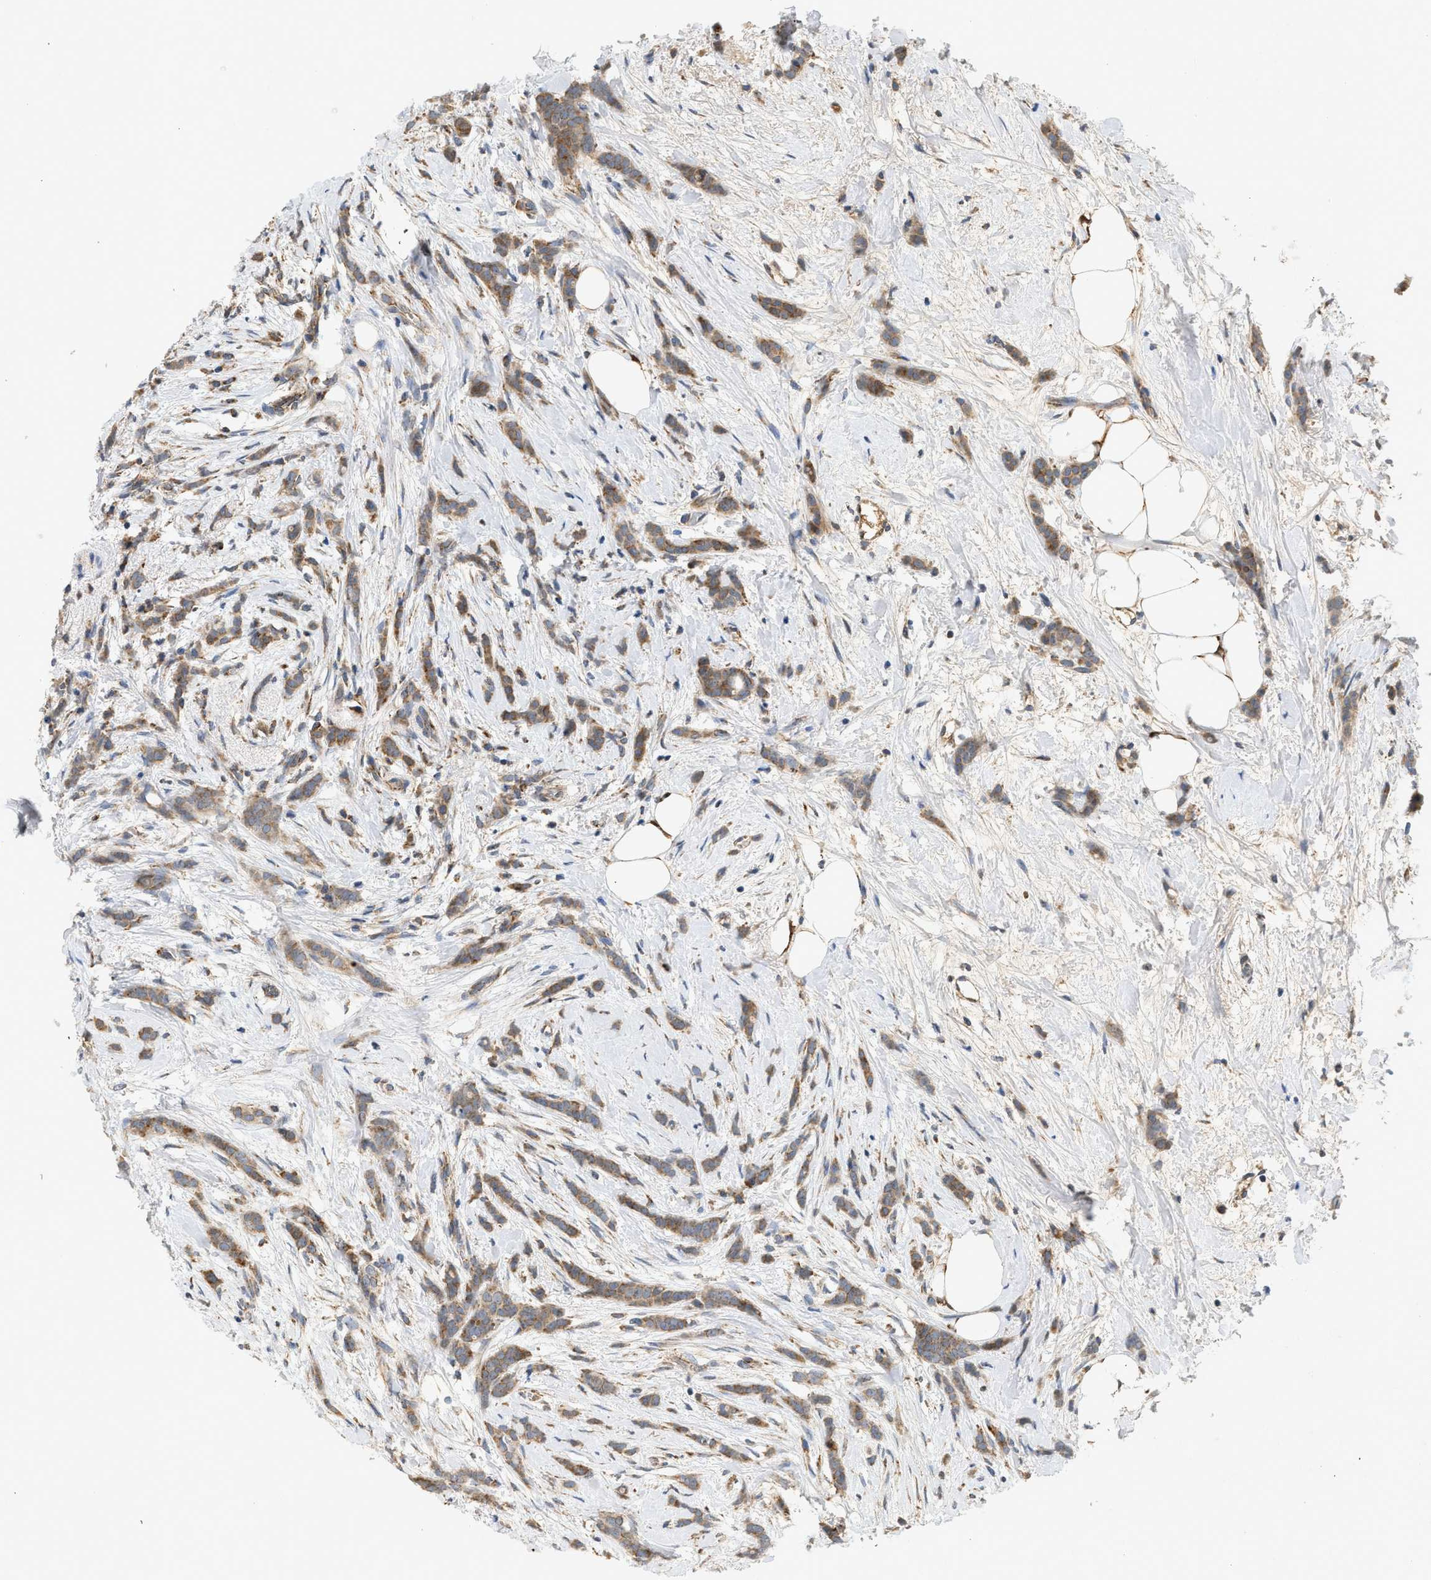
{"staining": {"intensity": "weak", "quantity": ">75%", "location": "cytoplasmic/membranous"}, "tissue": "breast cancer", "cell_type": "Tumor cells", "image_type": "cancer", "snomed": [{"axis": "morphology", "description": "Lobular carcinoma, in situ"}, {"axis": "morphology", "description": "Lobular carcinoma"}, {"axis": "topography", "description": "Breast"}], "caption": "Tumor cells demonstrate weak cytoplasmic/membranous positivity in about >75% of cells in lobular carcinoma (breast).", "gene": "MCU", "patient": {"sex": "female", "age": 41}}